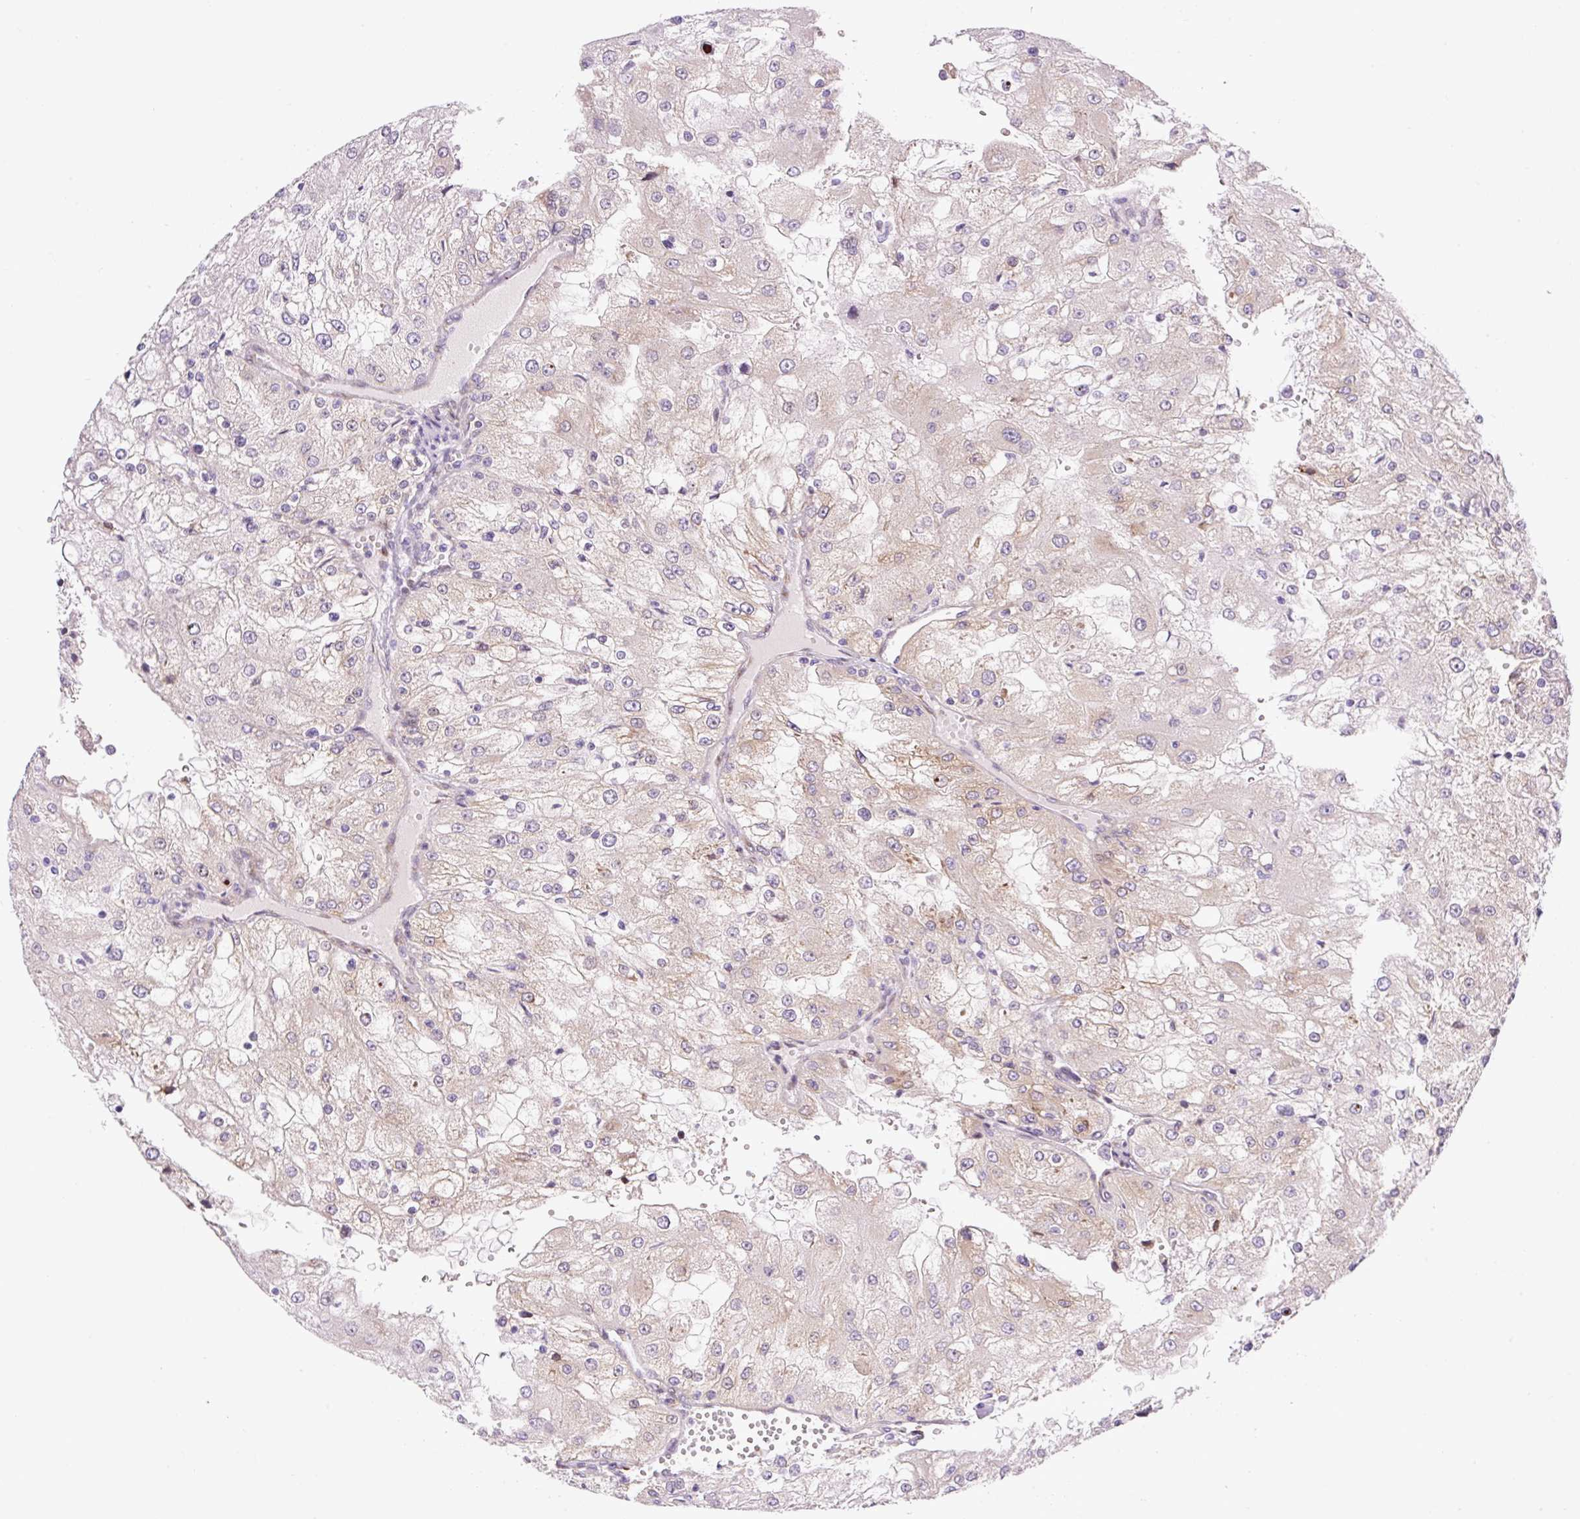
{"staining": {"intensity": "negative", "quantity": "none", "location": "none"}, "tissue": "renal cancer", "cell_type": "Tumor cells", "image_type": "cancer", "snomed": [{"axis": "morphology", "description": "Adenocarcinoma, NOS"}, {"axis": "topography", "description": "Kidney"}], "caption": "Immunohistochemistry (IHC) micrograph of adenocarcinoma (renal) stained for a protein (brown), which exhibits no expression in tumor cells.", "gene": "RAB30", "patient": {"sex": "female", "age": 74}}